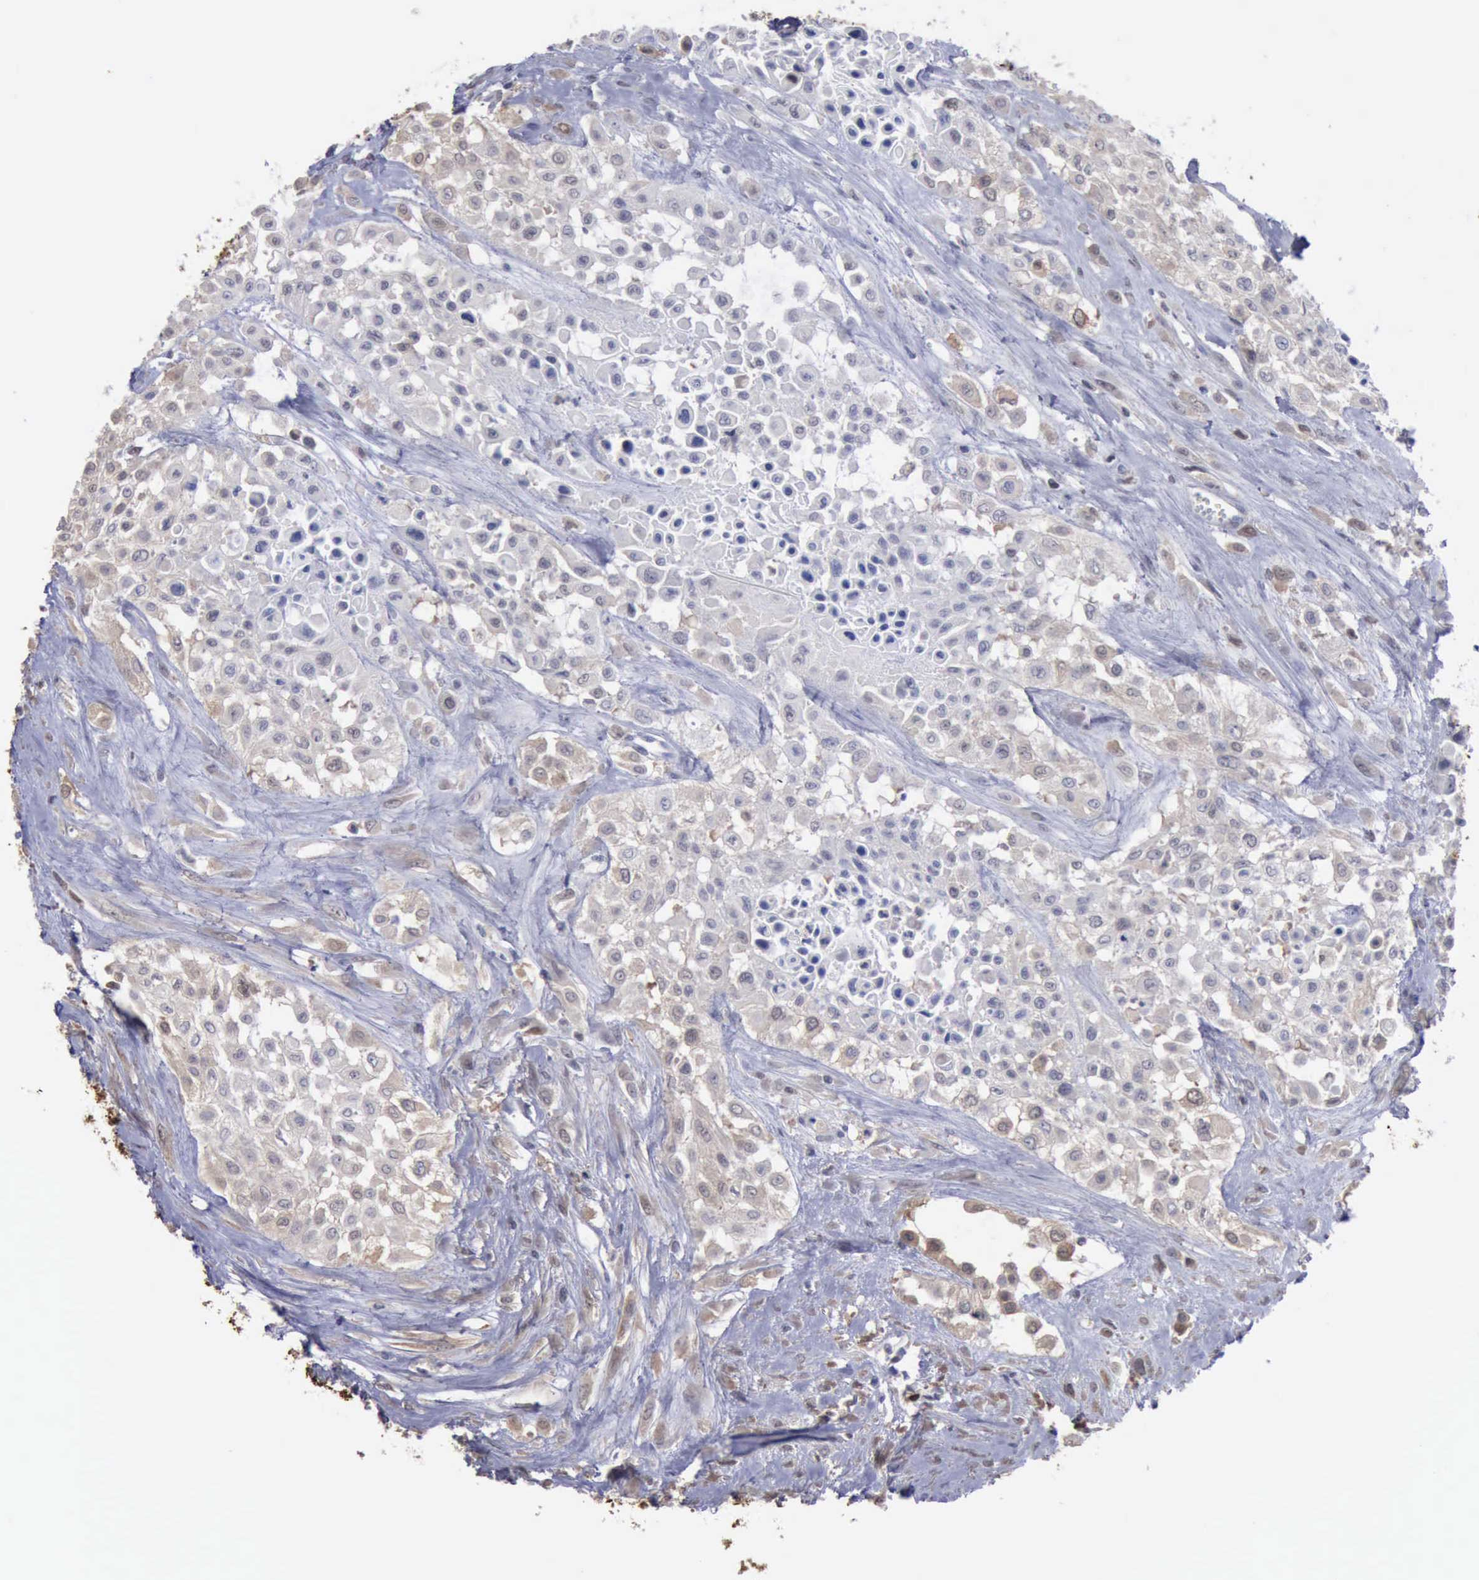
{"staining": {"intensity": "weak", "quantity": "<25%", "location": "cytoplasmic/membranous"}, "tissue": "urothelial cancer", "cell_type": "Tumor cells", "image_type": "cancer", "snomed": [{"axis": "morphology", "description": "Urothelial carcinoma, High grade"}, {"axis": "topography", "description": "Urinary bladder"}], "caption": "Tumor cells show no significant expression in urothelial cancer.", "gene": "STAT1", "patient": {"sex": "male", "age": 57}}